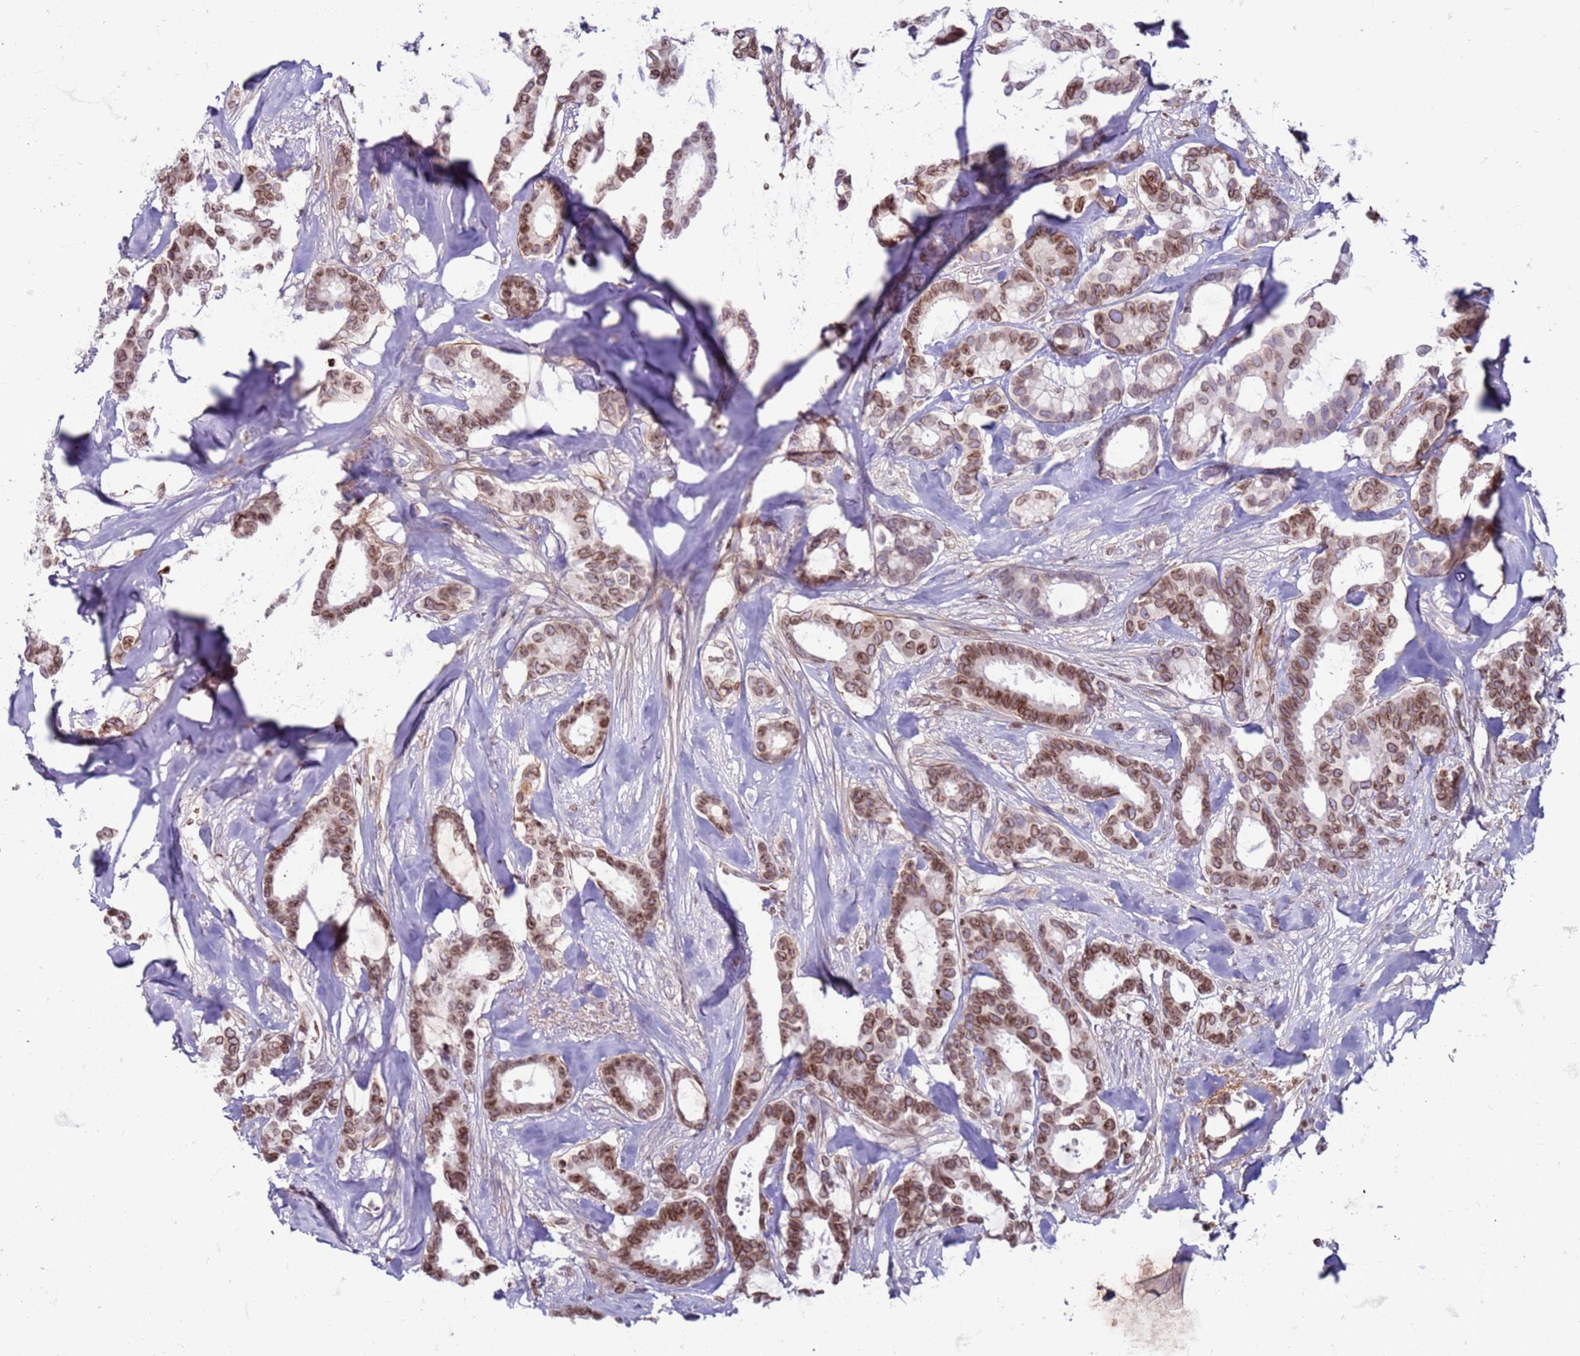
{"staining": {"intensity": "moderate", "quantity": ">75%", "location": "cytoplasmic/membranous,nuclear"}, "tissue": "breast cancer", "cell_type": "Tumor cells", "image_type": "cancer", "snomed": [{"axis": "morphology", "description": "Duct carcinoma"}, {"axis": "topography", "description": "Breast"}], "caption": "Immunohistochemistry (IHC) staining of breast invasive ductal carcinoma, which demonstrates medium levels of moderate cytoplasmic/membranous and nuclear staining in about >75% of tumor cells indicating moderate cytoplasmic/membranous and nuclear protein positivity. The staining was performed using DAB (3,3'-diaminobenzidine) (brown) for protein detection and nuclei were counterstained in hematoxylin (blue).", "gene": "METTL25B", "patient": {"sex": "female", "age": 87}}